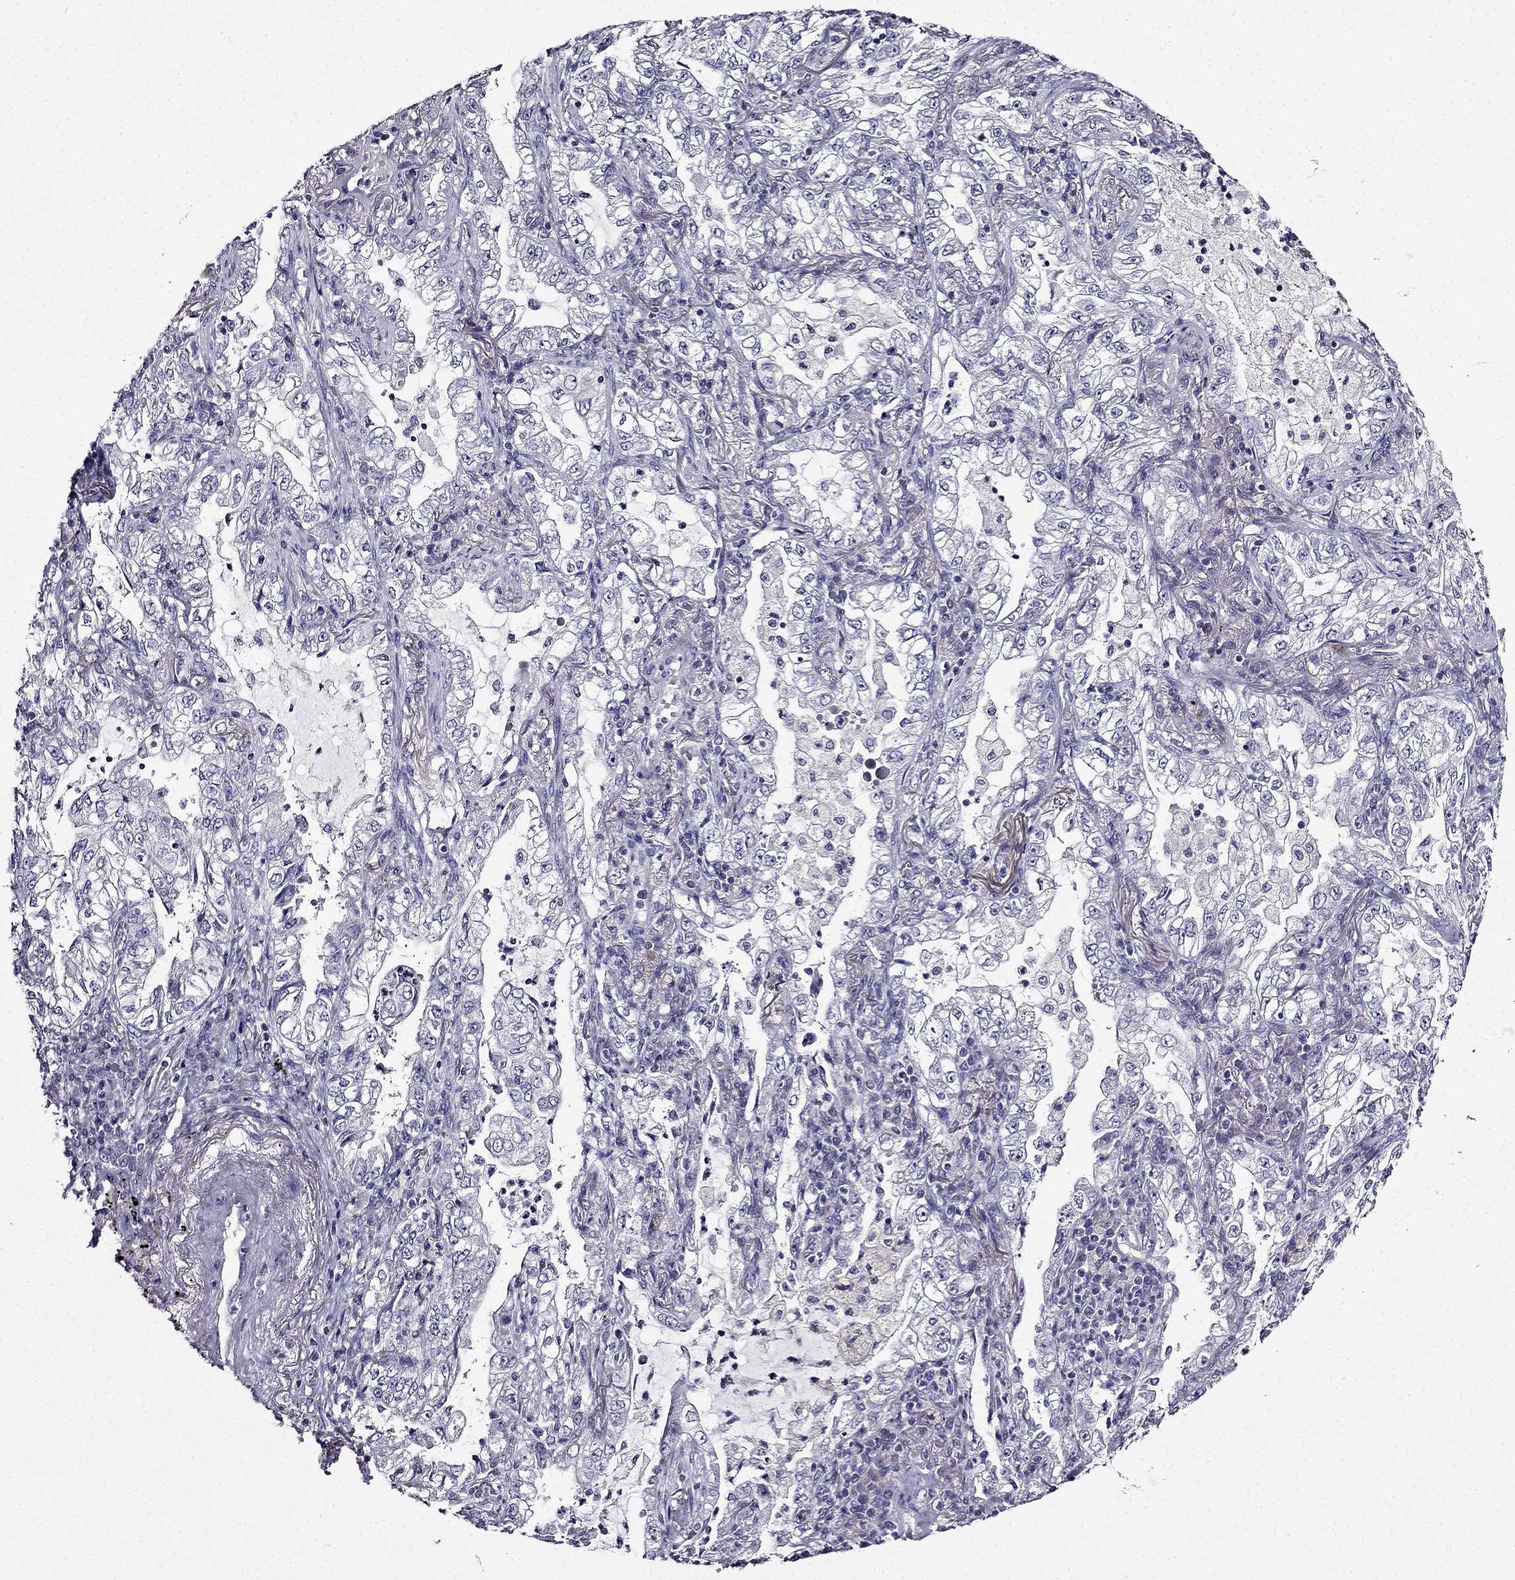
{"staining": {"intensity": "negative", "quantity": "none", "location": "none"}, "tissue": "lung cancer", "cell_type": "Tumor cells", "image_type": "cancer", "snomed": [{"axis": "morphology", "description": "Adenocarcinoma, NOS"}, {"axis": "topography", "description": "Lung"}], "caption": "An IHC photomicrograph of lung cancer is shown. There is no staining in tumor cells of lung cancer.", "gene": "TMEM266", "patient": {"sex": "female", "age": 73}}